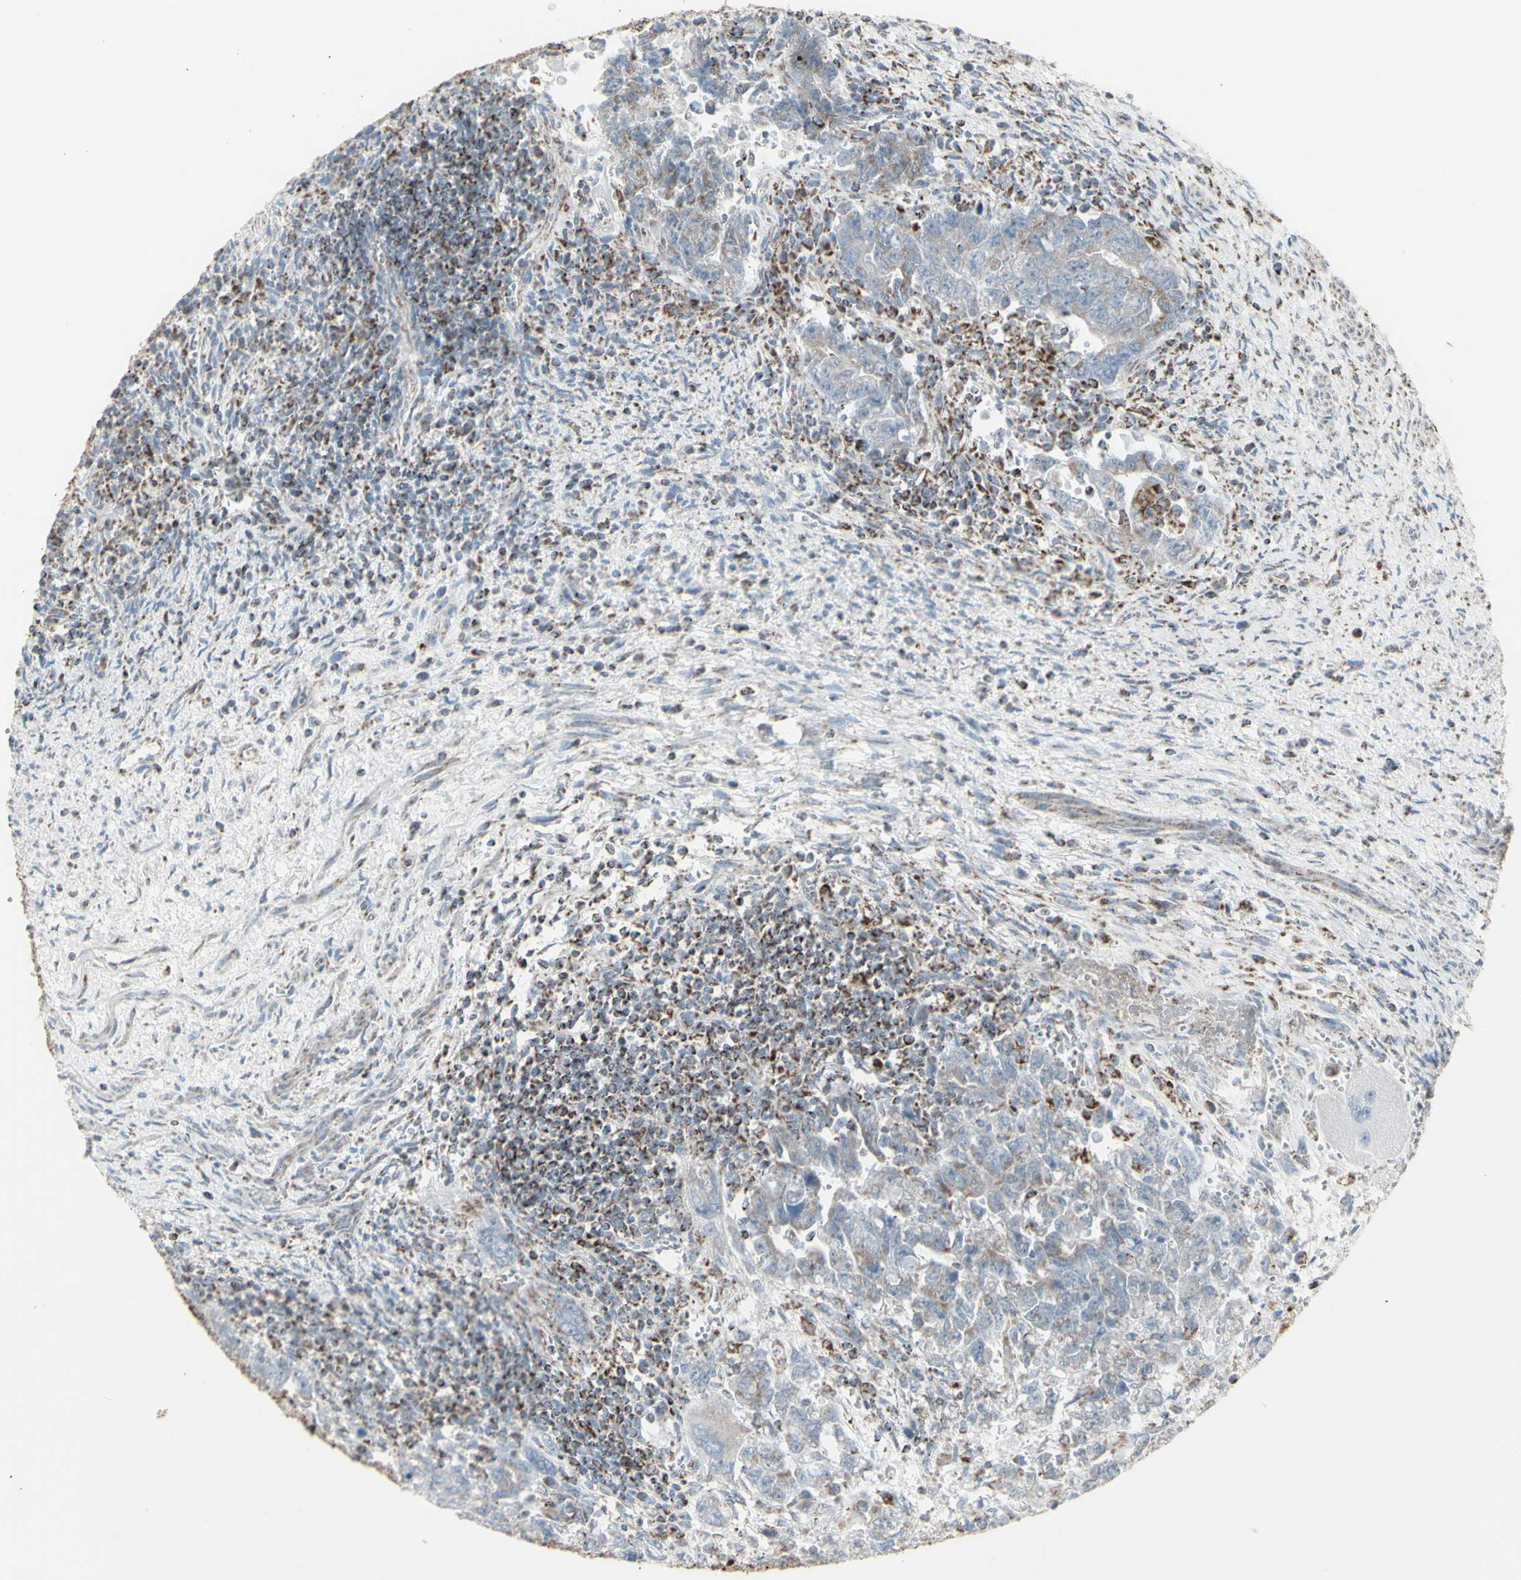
{"staining": {"intensity": "weak", "quantity": "25%-75%", "location": "cytoplasmic/membranous"}, "tissue": "testis cancer", "cell_type": "Tumor cells", "image_type": "cancer", "snomed": [{"axis": "morphology", "description": "Carcinoma, Embryonal, NOS"}, {"axis": "topography", "description": "Testis"}], "caption": "Immunohistochemical staining of testis embryonal carcinoma exhibits weak cytoplasmic/membranous protein staining in about 25%-75% of tumor cells.", "gene": "PLGRKT", "patient": {"sex": "male", "age": 28}}